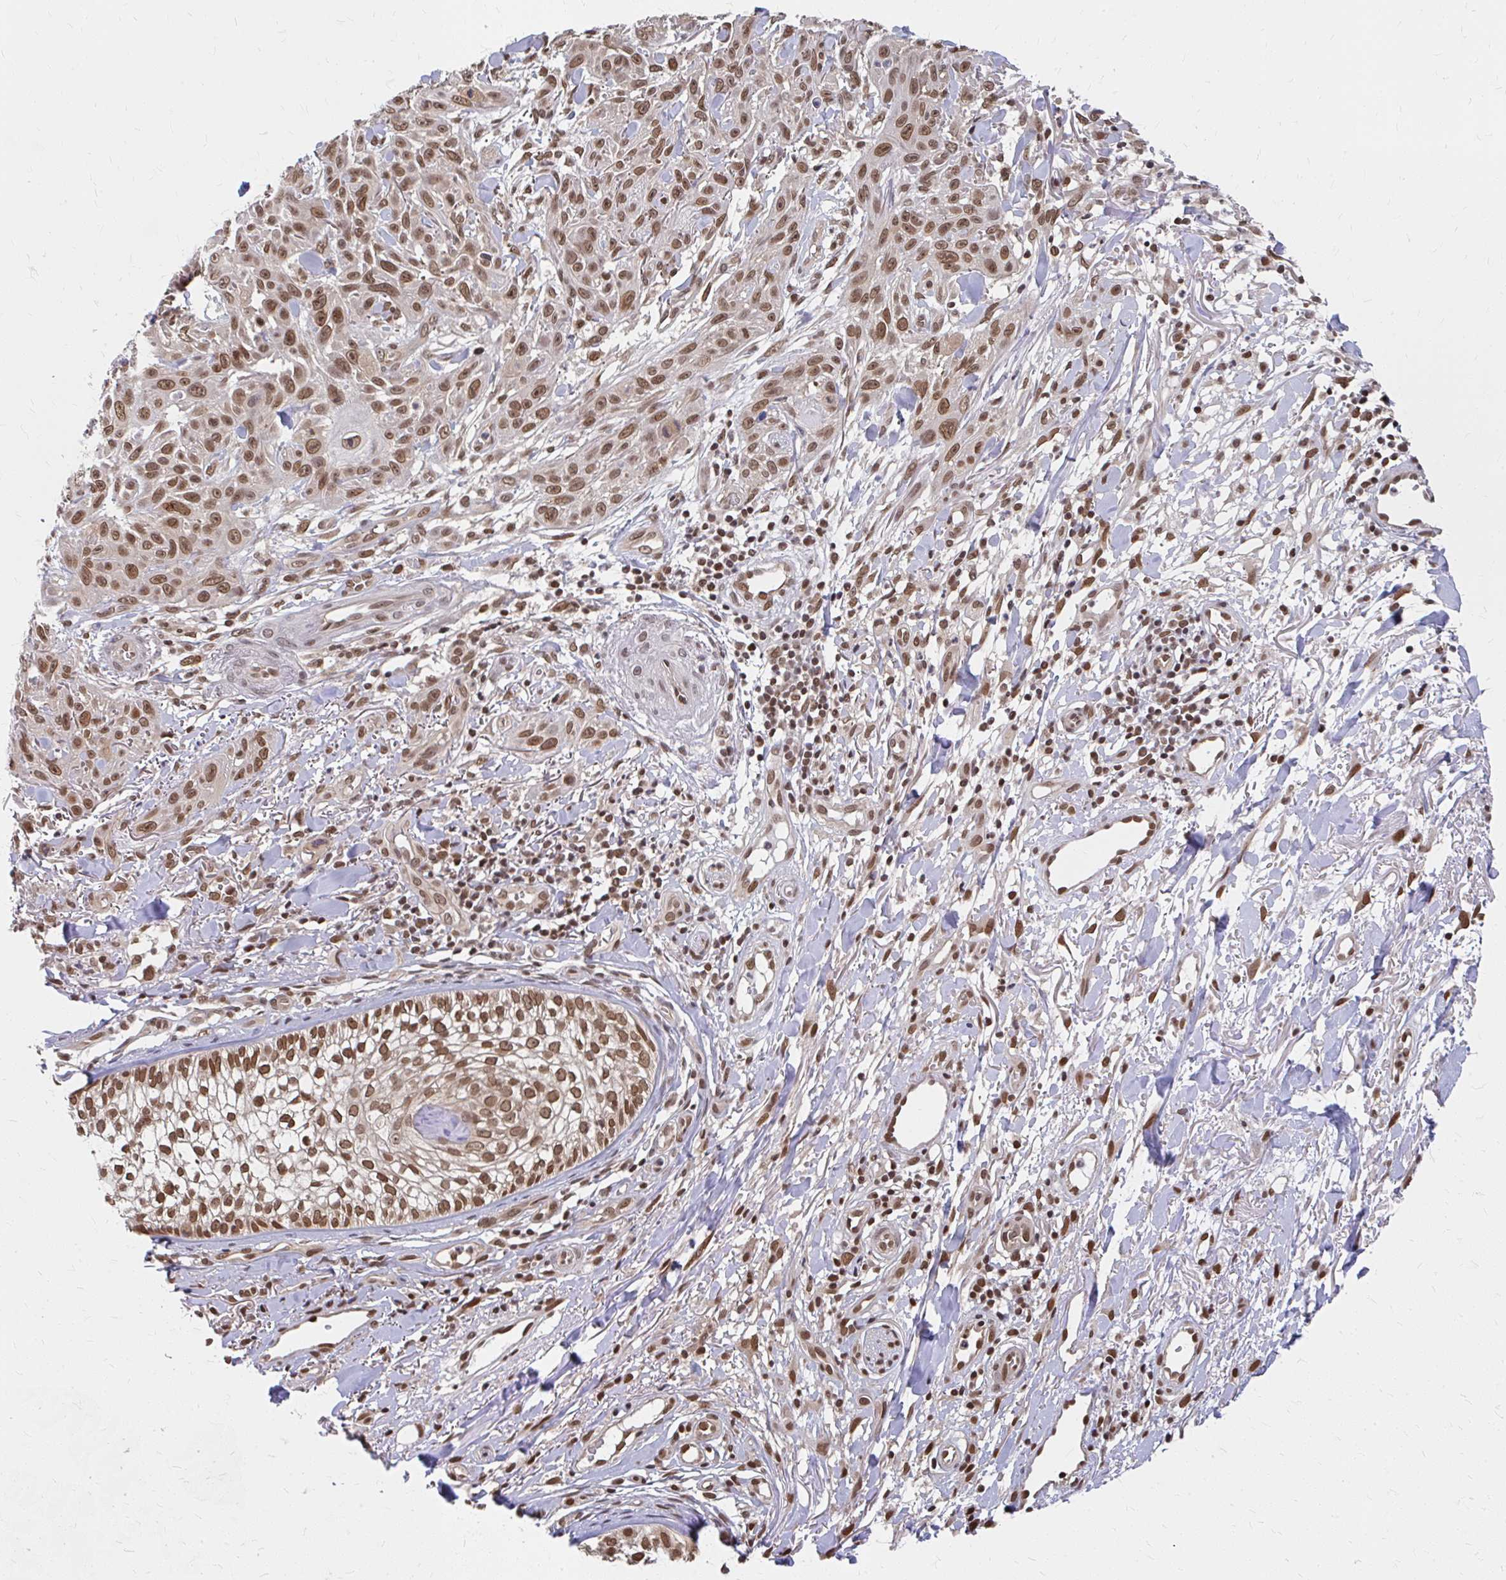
{"staining": {"intensity": "moderate", "quantity": ">75%", "location": "cytoplasmic/membranous,nuclear"}, "tissue": "skin cancer", "cell_type": "Tumor cells", "image_type": "cancer", "snomed": [{"axis": "morphology", "description": "Squamous cell carcinoma, NOS"}, {"axis": "topography", "description": "Skin"}], "caption": "Immunohistochemistry (IHC) micrograph of neoplastic tissue: squamous cell carcinoma (skin) stained using immunohistochemistry (IHC) reveals medium levels of moderate protein expression localized specifically in the cytoplasmic/membranous and nuclear of tumor cells, appearing as a cytoplasmic/membranous and nuclear brown color.", "gene": "XPO1", "patient": {"sex": "male", "age": 86}}